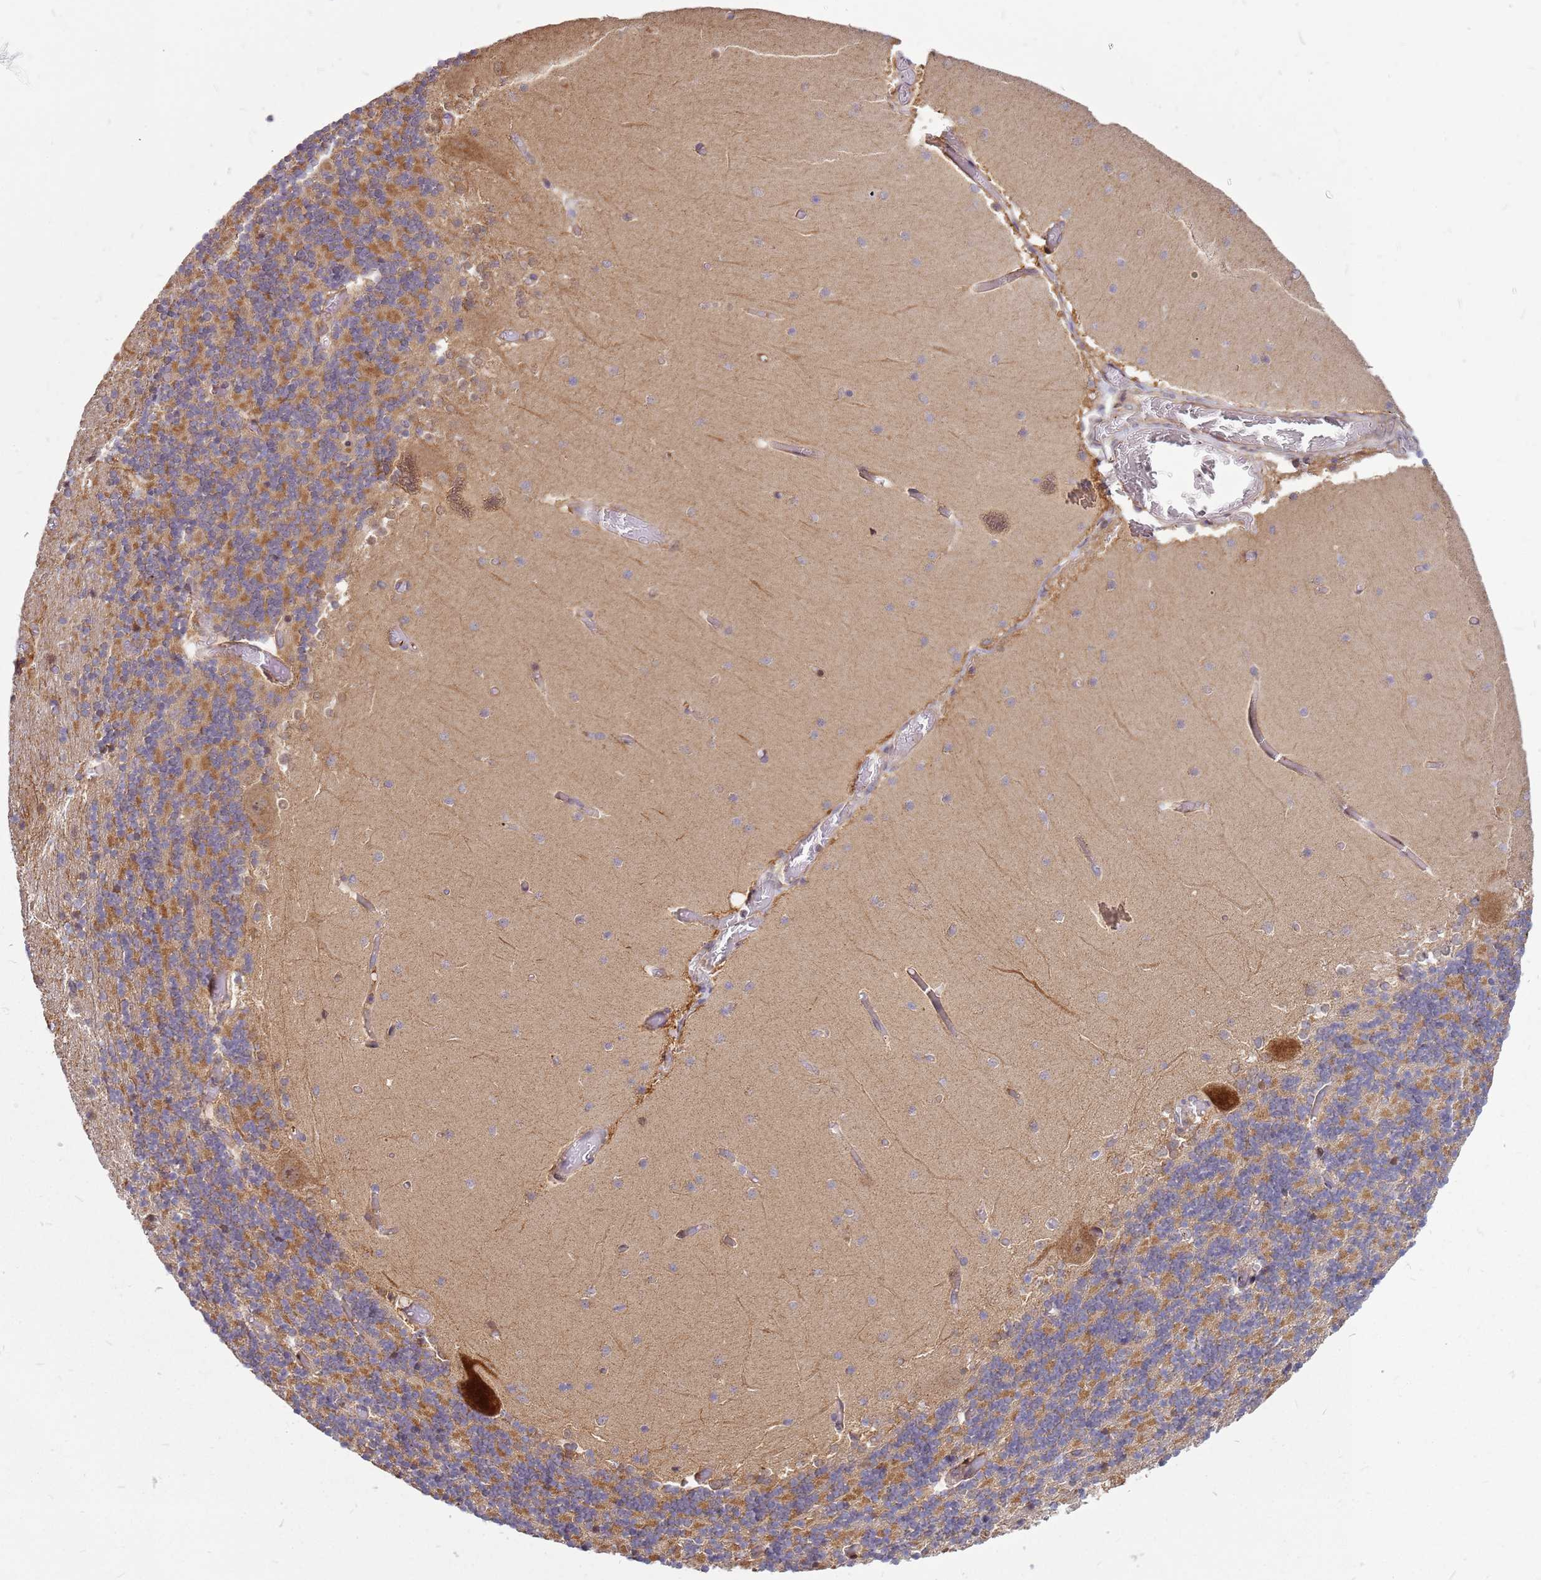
{"staining": {"intensity": "moderate", "quantity": ">75%", "location": "cytoplasmic/membranous"}, "tissue": "cerebellum", "cell_type": "Cells in granular layer", "image_type": "normal", "snomed": [{"axis": "morphology", "description": "Normal tissue, NOS"}, {"axis": "topography", "description": "Cerebellum"}], "caption": "Immunohistochemical staining of benign cerebellum exhibits moderate cytoplasmic/membranous protein expression in about >75% of cells in granular layer. The staining was performed using DAB to visualize the protein expression in brown, while the nuclei were stained in blue with hematoxylin (Magnification: 20x).", "gene": "CCDC159", "patient": {"sex": "female", "age": 28}}